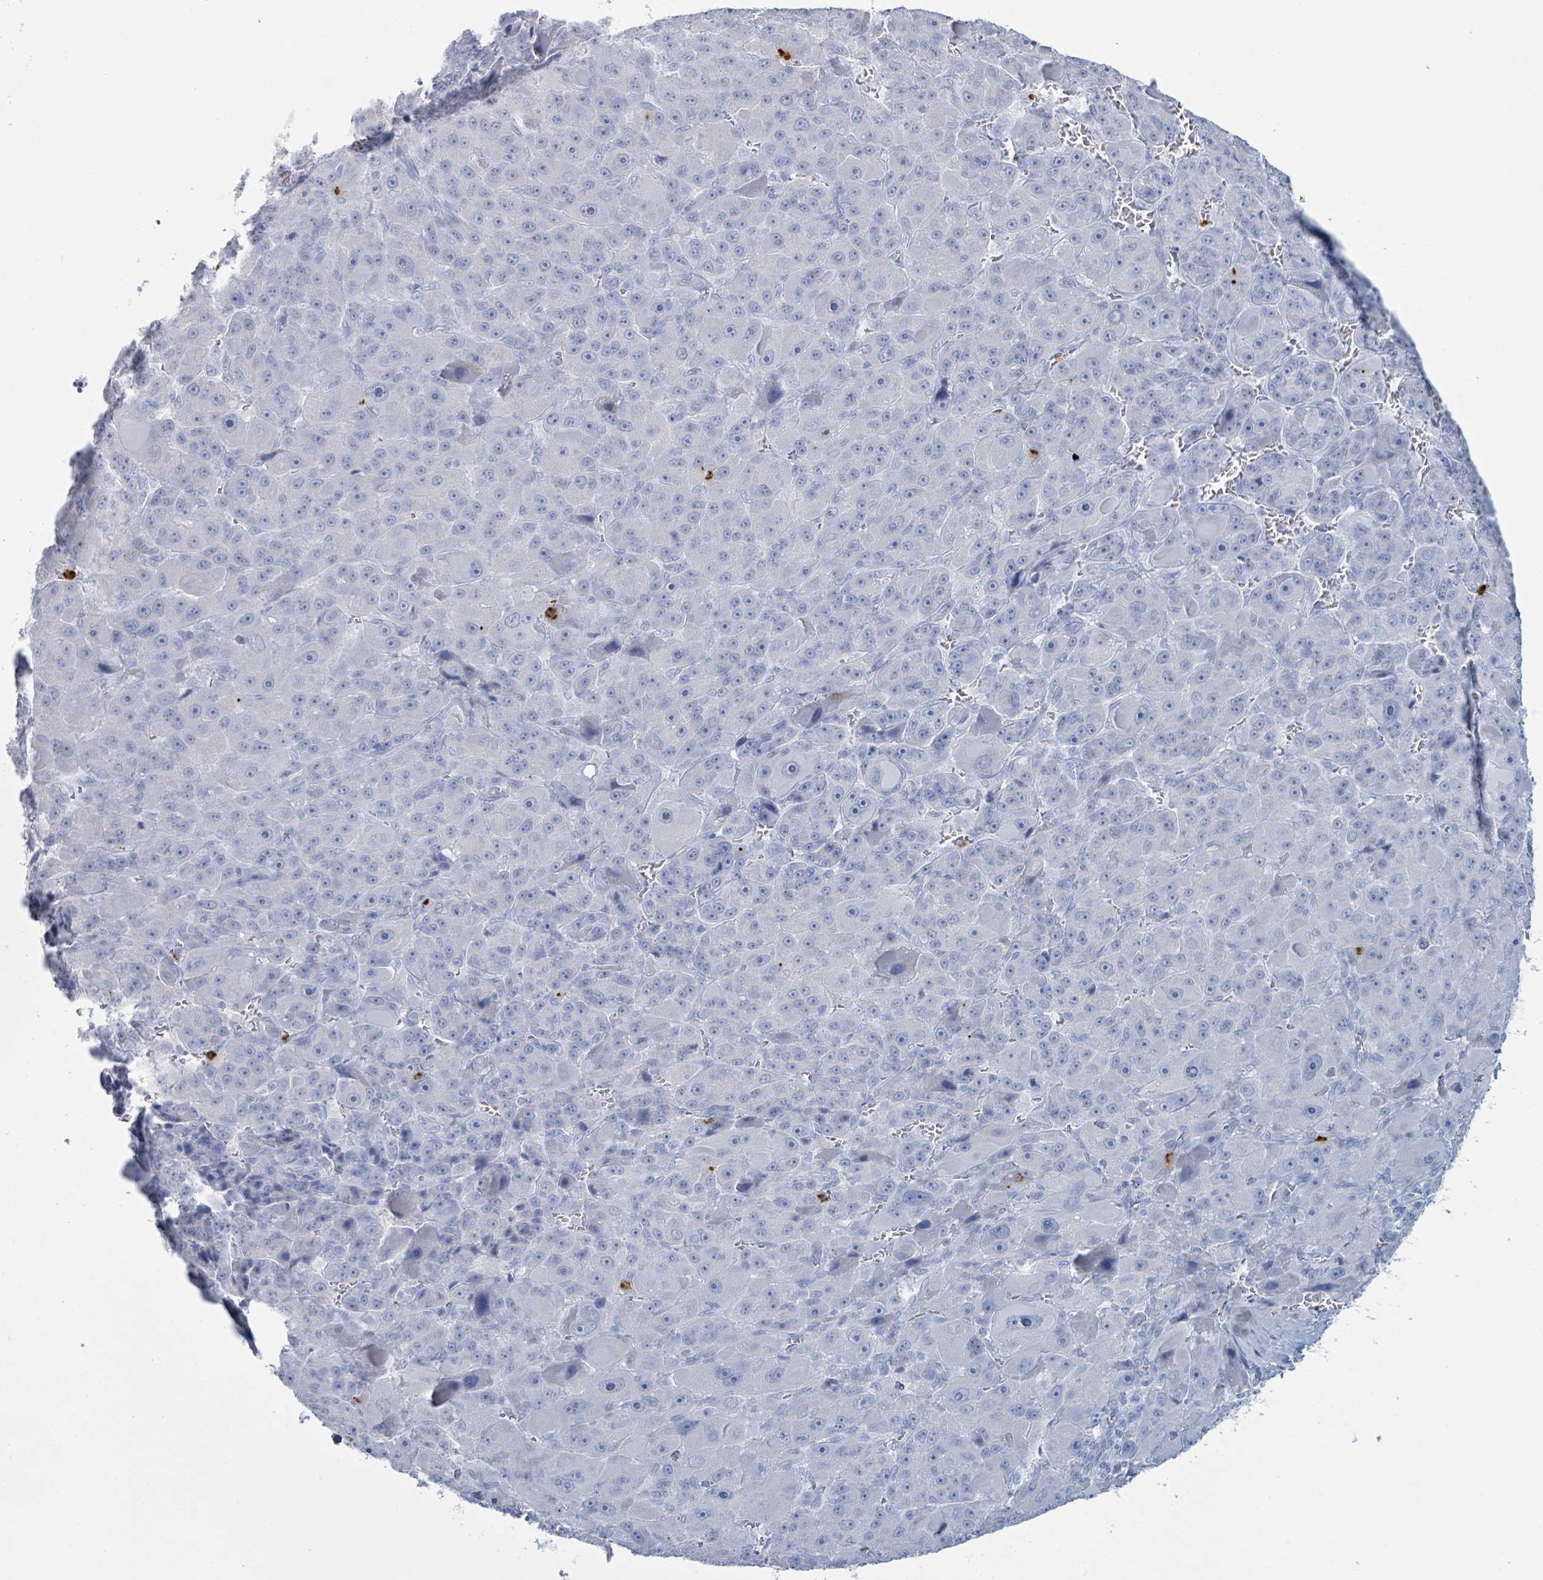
{"staining": {"intensity": "negative", "quantity": "none", "location": "none"}, "tissue": "liver cancer", "cell_type": "Tumor cells", "image_type": "cancer", "snomed": [{"axis": "morphology", "description": "Carcinoma, Hepatocellular, NOS"}, {"axis": "topography", "description": "Liver"}], "caption": "An immunohistochemistry (IHC) photomicrograph of hepatocellular carcinoma (liver) is shown. There is no staining in tumor cells of hepatocellular carcinoma (liver). The staining was performed using DAB to visualize the protein expression in brown, while the nuclei were stained in blue with hematoxylin (Magnification: 20x).", "gene": "DEFA4", "patient": {"sex": "male", "age": 76}}